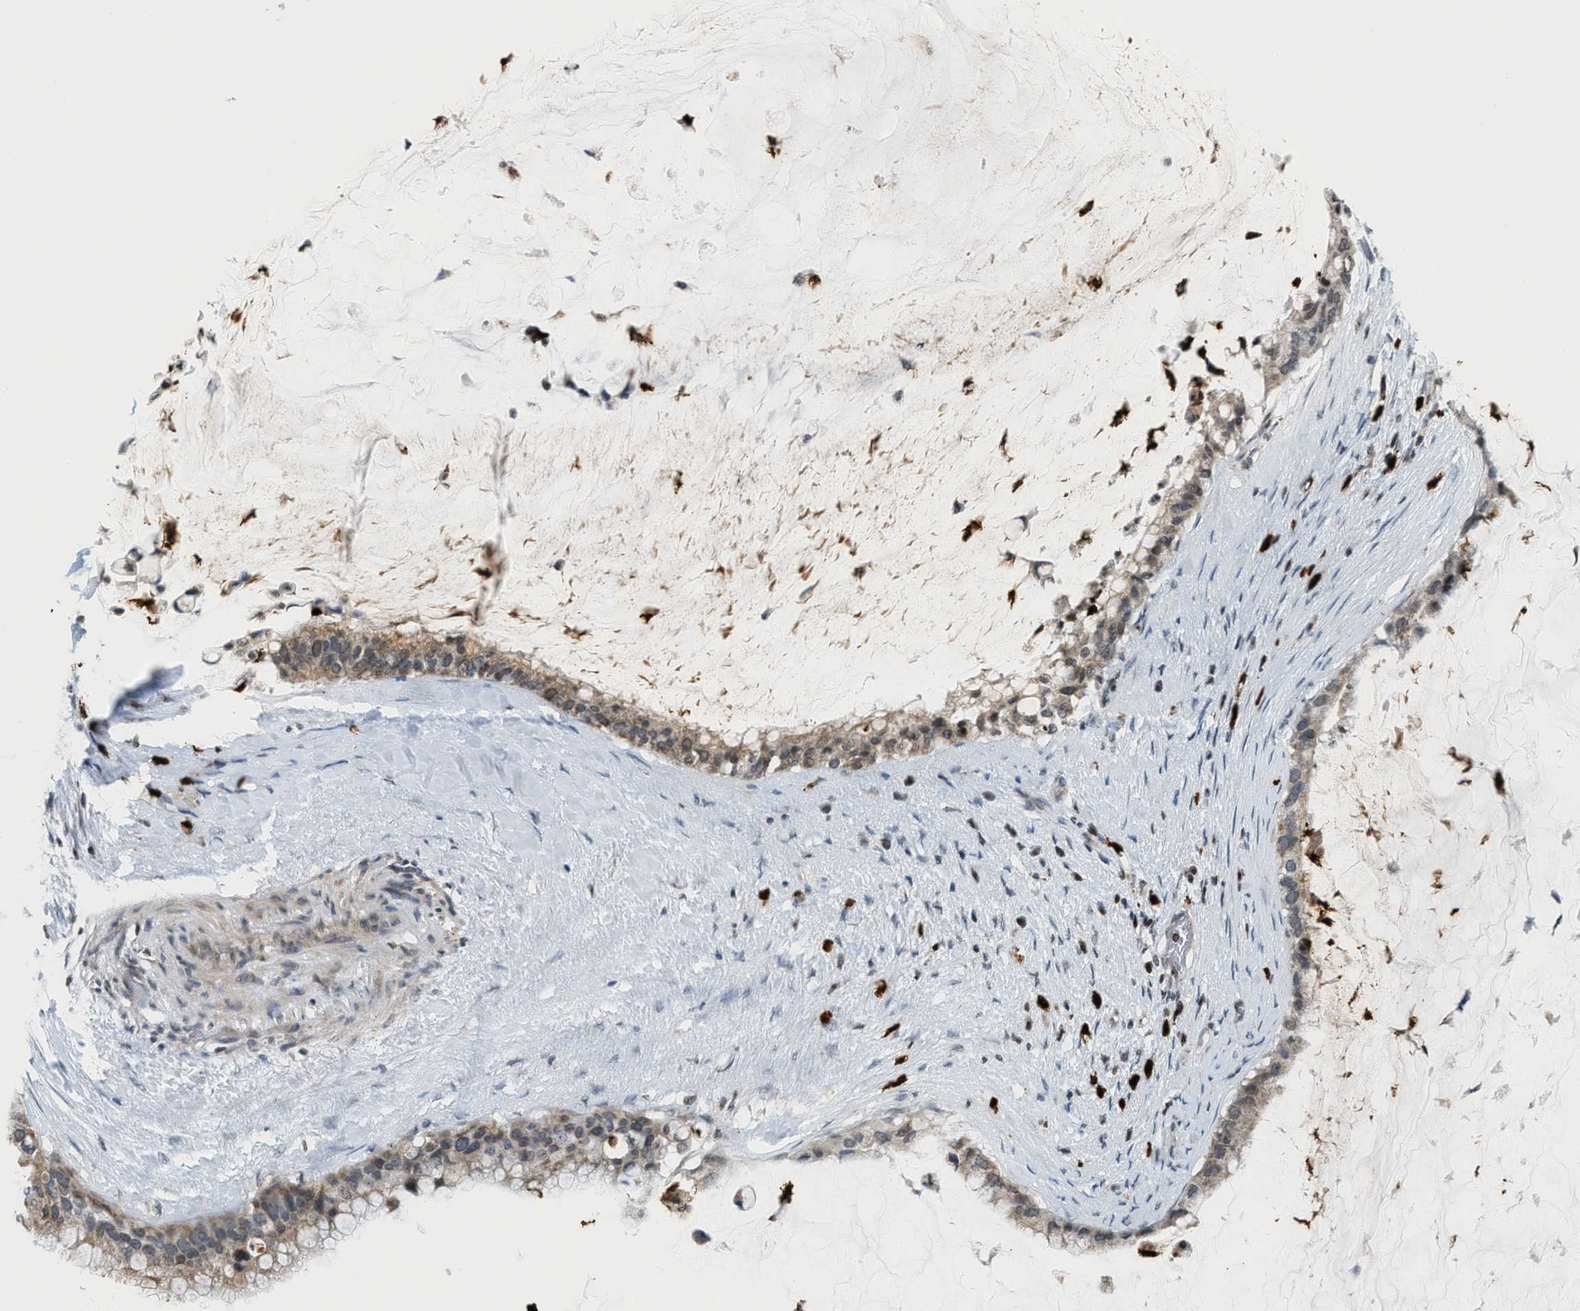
{"staining": {"intensity": "weak", "quantity": ">75%", "location": "cytoplasmic/membranous"}, "tissue": "pancreatic cancer", "cell_type": "Tumor cells", "image_type": "cancer", "snomed": [{"axis": "morphology", "description": "Adenocarcinoma, NOS"}, {"axis": "topography", "description": "Pancreas"}], "caption": "Pancreatic cancer (adenocarcinoma) stained with IHC displays weak cytoplasmic/membranous staining in approximately >75% of tumor cells.", "gene": "PRUNE2", "patient": {"sex": "male", "age": 41}}